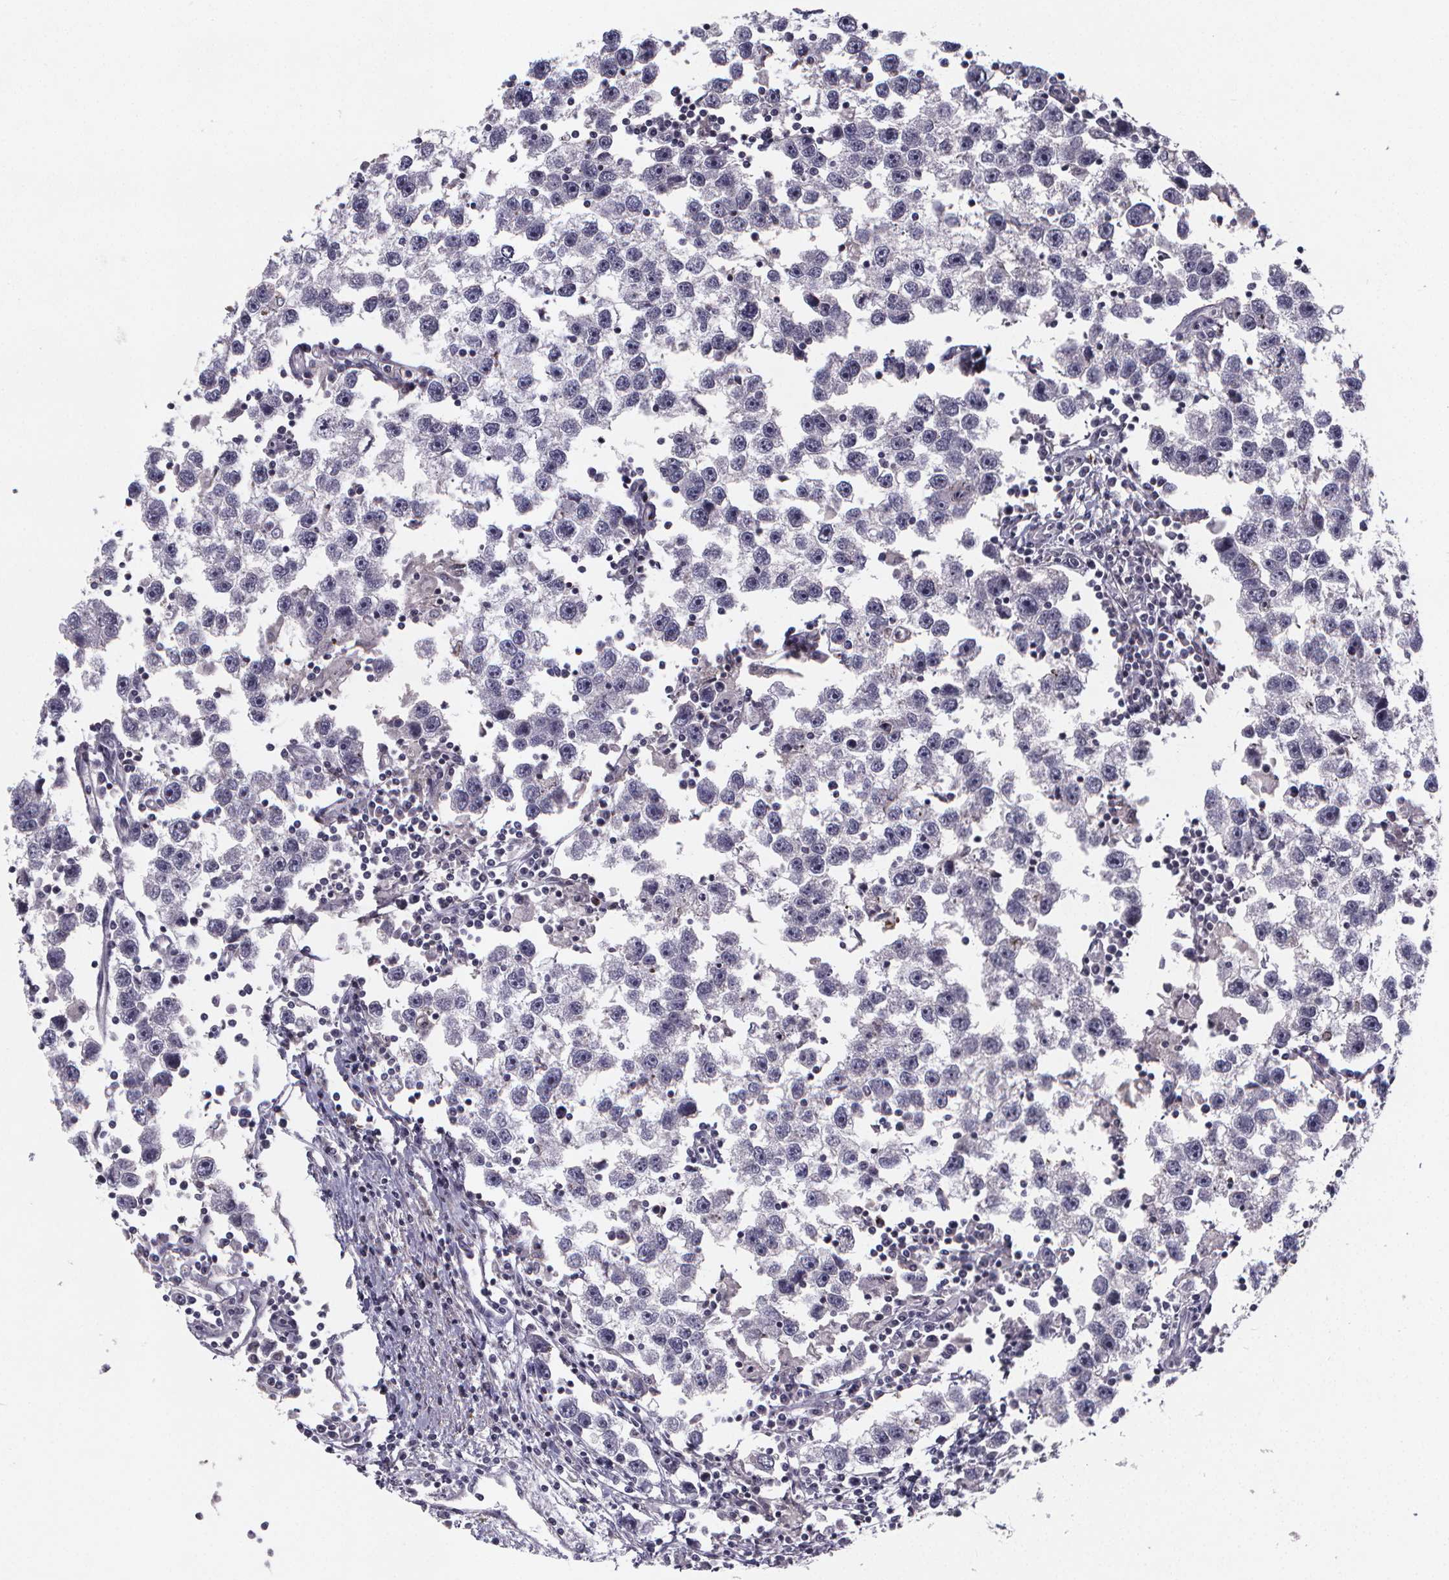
{"staining": {"intensity": "negative", "quantity": "none", "location": "none"}, "tissue": "testis cancer", "cell_type": "Tumor cells", "image_type": "cancer", "snomed": [{"axis": "morphology", "description": "Seminoma, NOS"}, {"axis": "topography", "description": "Testis"}], "caption": "This is an immunohistochemistry (IHC) histopathology image of human seminoma (testis). There is no staining in tumor cells.", "gene": "FBXW2", "patient": {"sex": "male", "age": 30}}